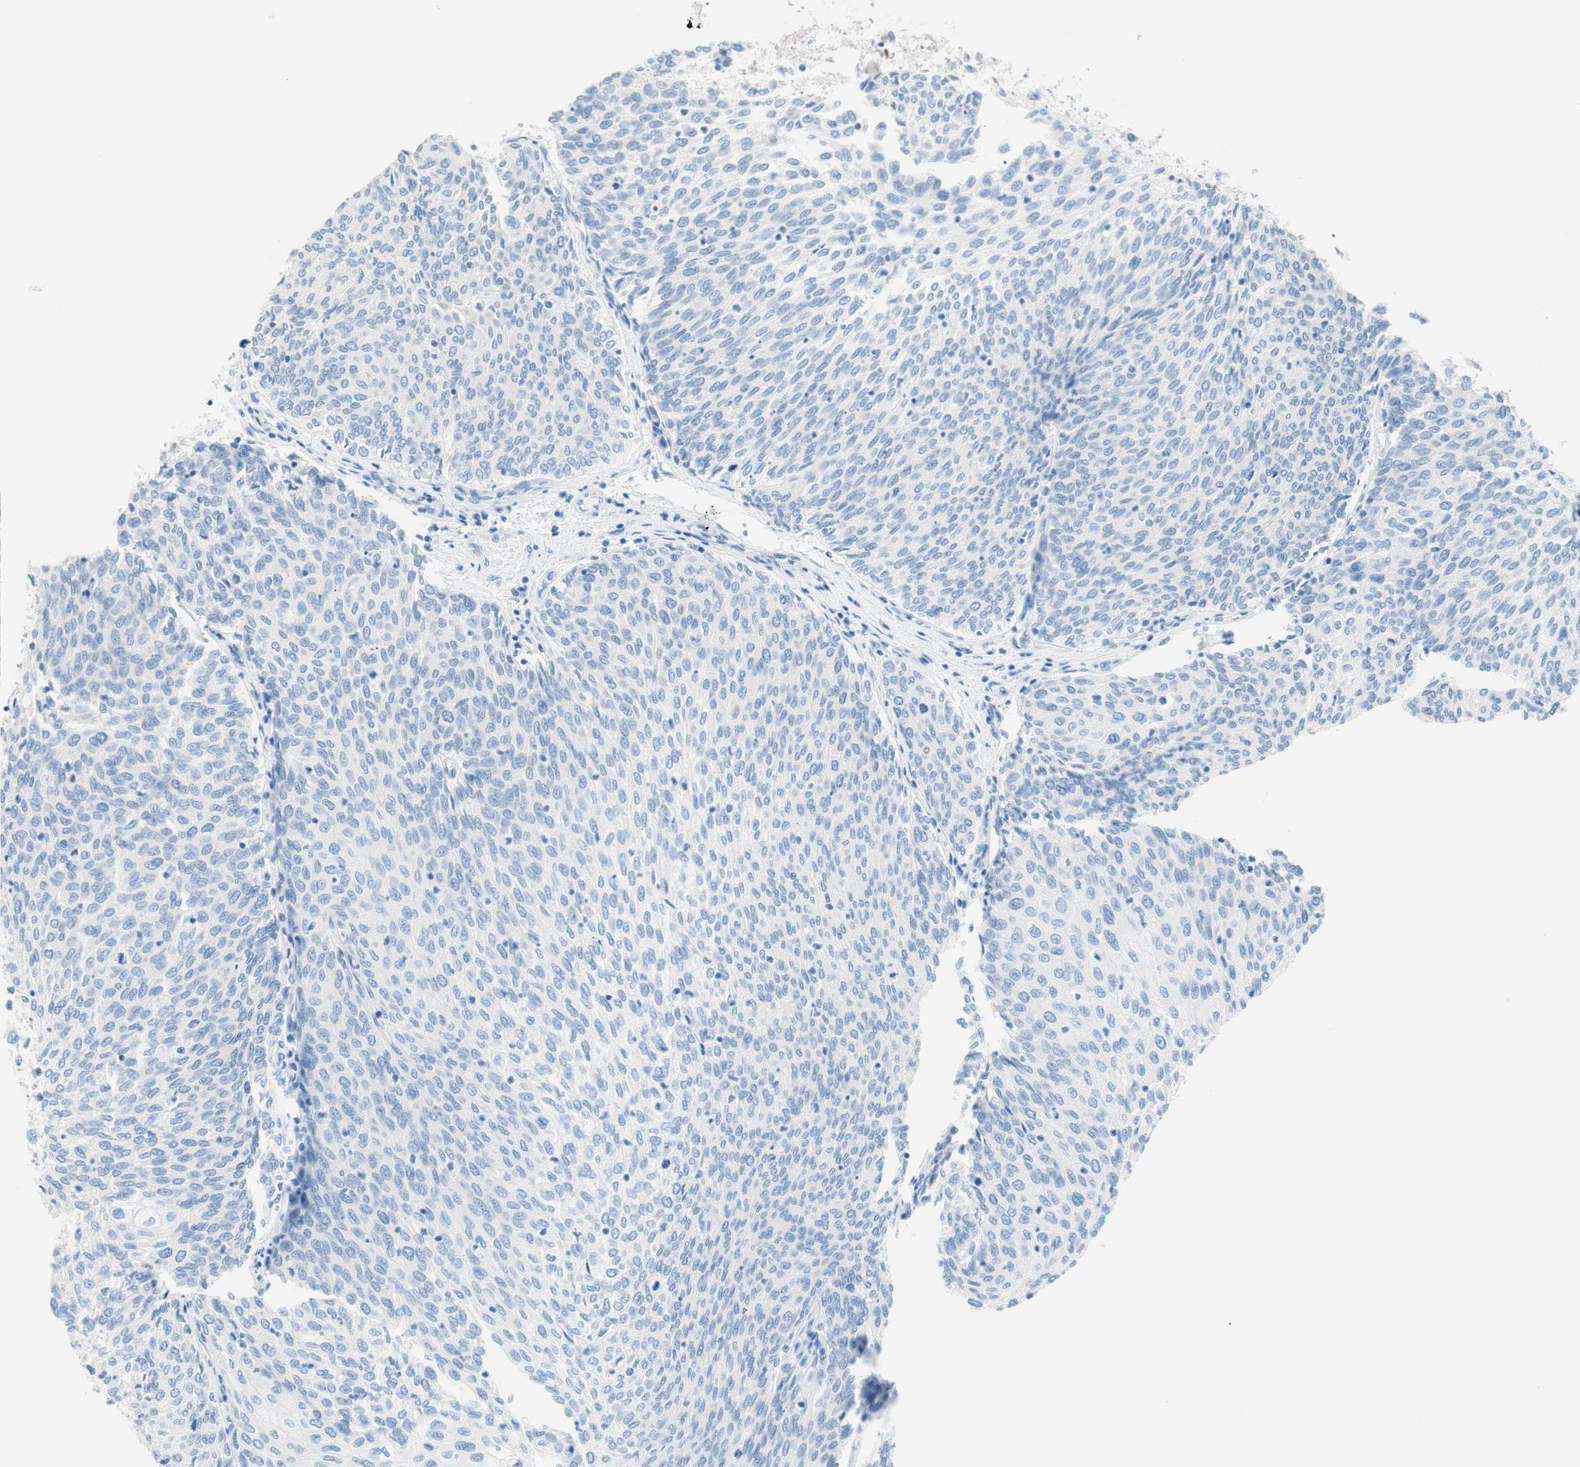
{"staining": {"intensity": "negative", "quantity": "none", "location": "none"}, "tissue": "urothelial cancer", "cell_type": "Tumor cells", "image_type": "cancer", "snomed": [{"axis": "morphology", "description": "Urothelial carcinoma, Low grade"}, {"axis": "topography", "description": "Urinary bladder"}], "caption": "The image reveals no significant positivity in tumor cells of urothelial cancer.", "gene": "PASD1", "patient": {"sex": "female", "age": 79}}